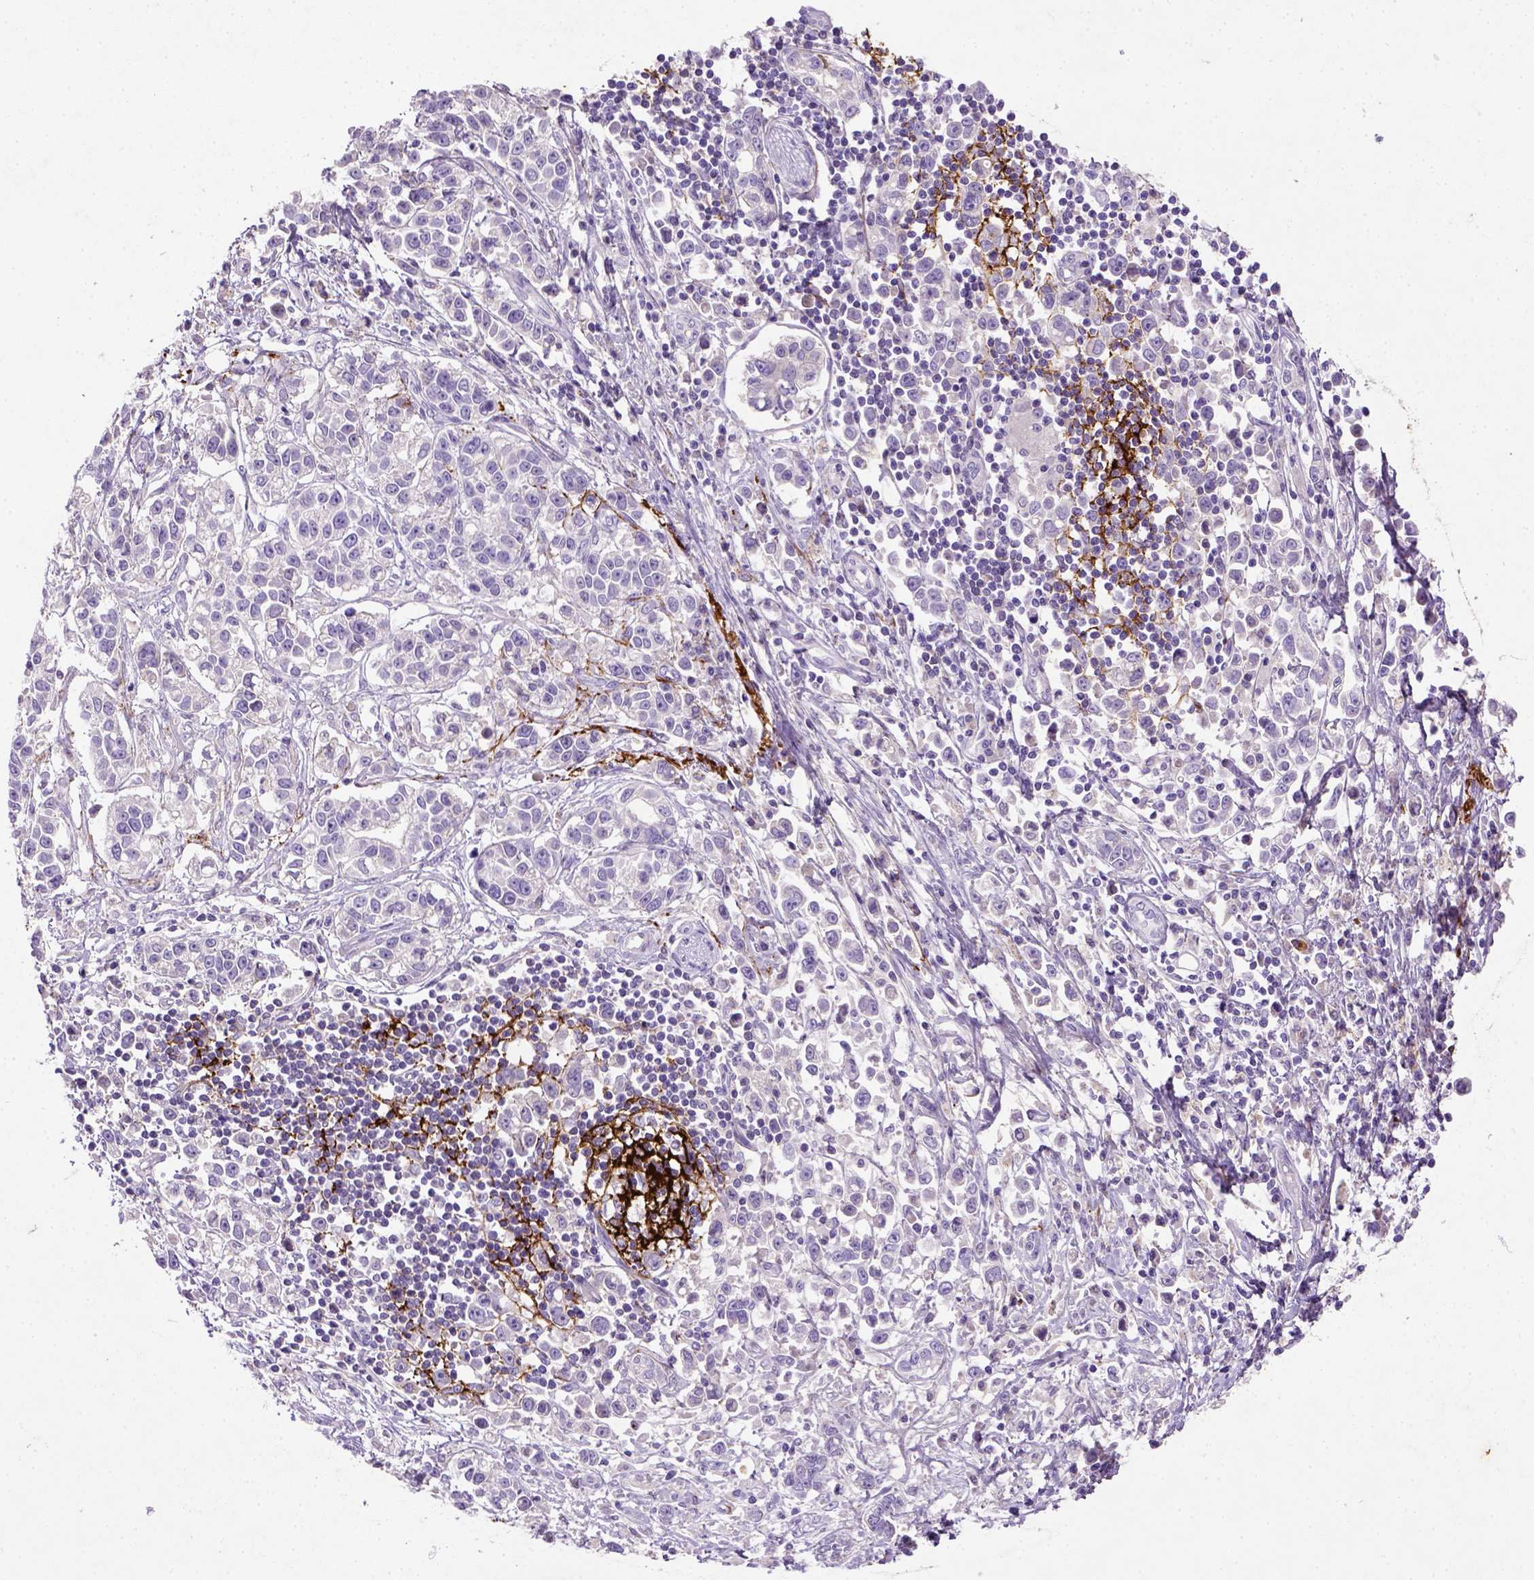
{"staining": {"intensity": "negative", "quantity": "none", "location": "none"}, "tissue": "stomach cancer", "cell_type": "Tumor cells", "image_type": "cancer", "snomed": [{"axis": "morphology", "description": "Adenocarcinoma, NOS"}, {"axis": "topography", "description": "Stomach"}], "caption": "An image of human stomach cancer is negative for staining in tumor cells. (DAB (3,3'-diaminobenzidine) immunohistochemistry with hematoxylin counter stain).", "gene": "NUDT2", "patient": {"sex": "male", "age": 93}}